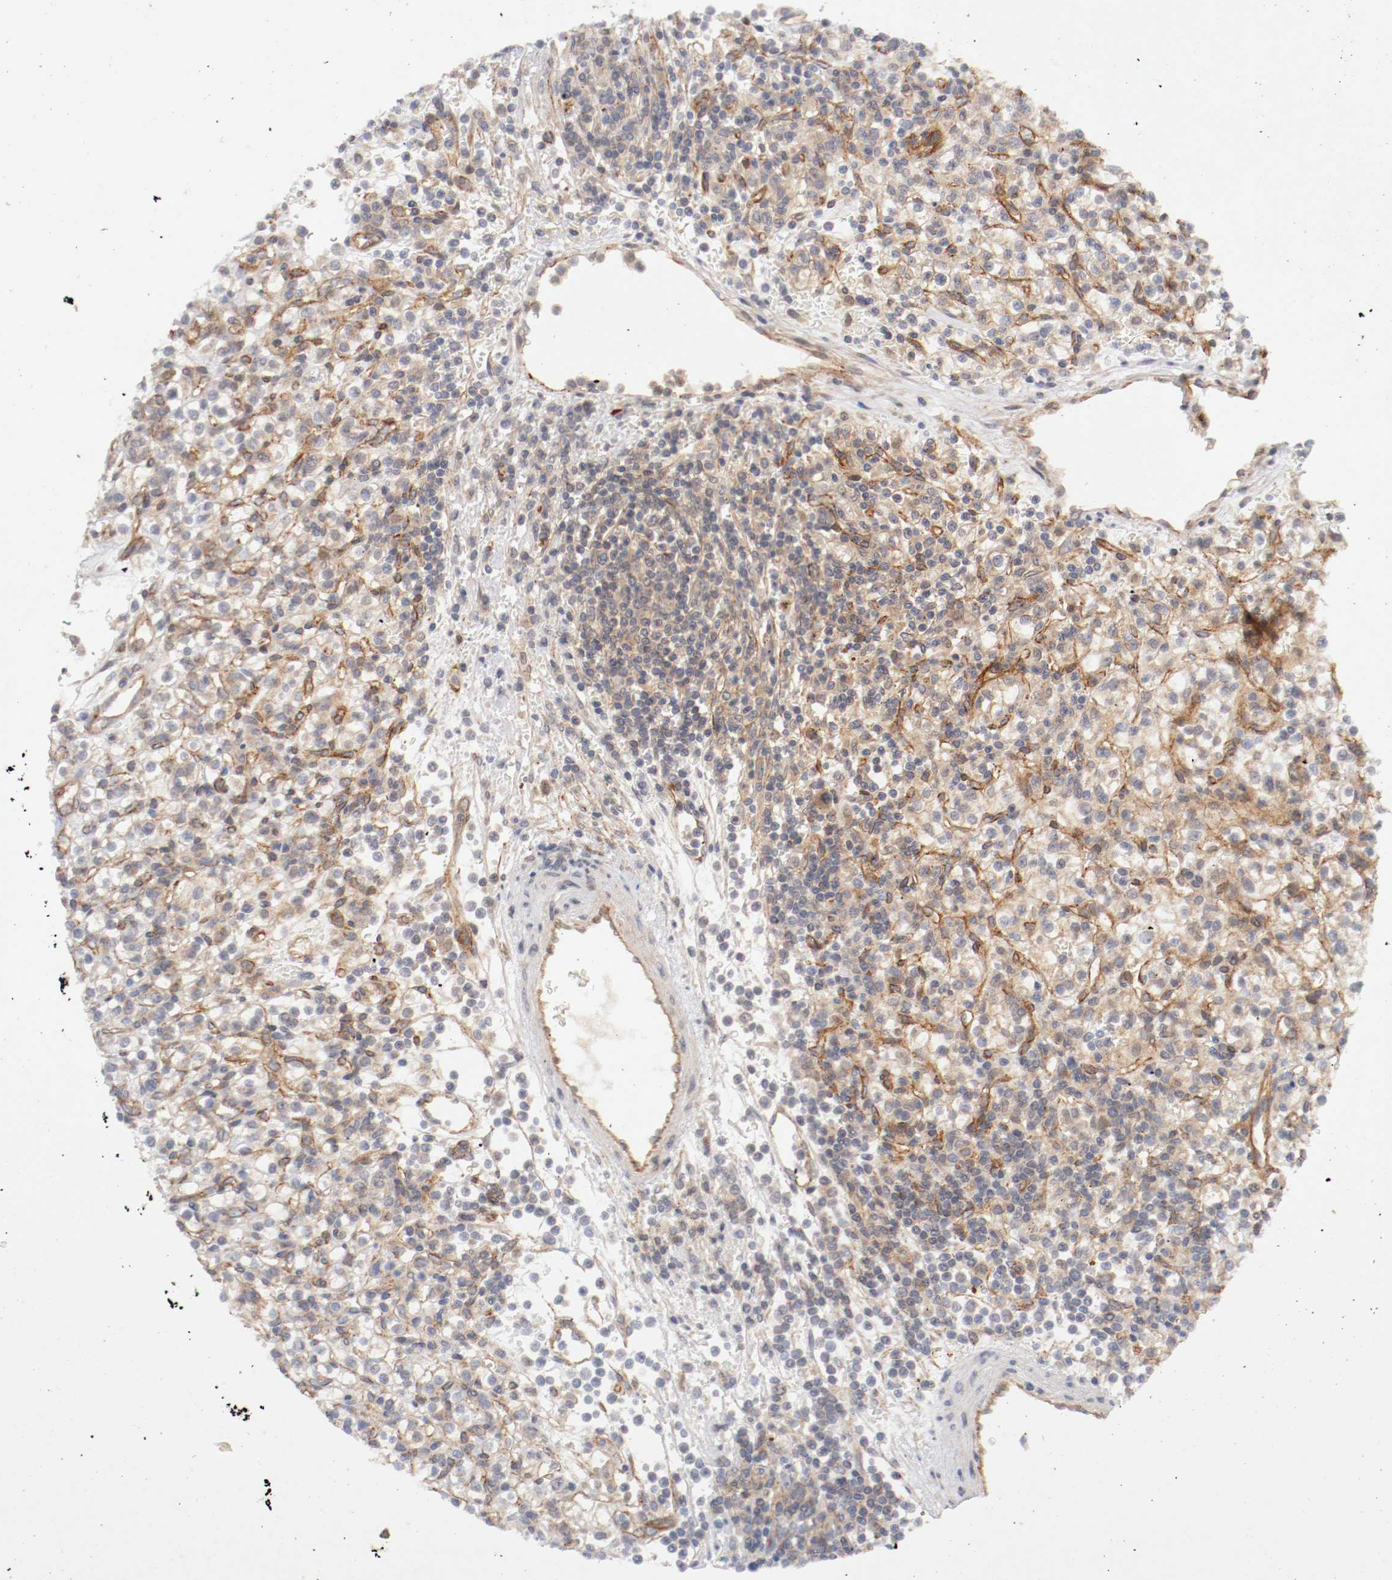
{"staining": {"intensity": "moderate", "quantity": ">75%", "location": "cytoplasmic/membranous"}, "tissue": "renal cancer", "cell_type": "Tumor cells", "image_type": "cancer", "snomed": [{"axis": "morphology", "description": "Normal tissue, NOS"}, {"axis": "morphology", "description": "Adenocarcinoma, NOS"}, {"axis": "topography", "description": "Kidney"}], "caption": "An image showing moderate cytoplasmic/membranous positivity in about >75% of tumor cells in renal cancer, as visualized by brown immunohistochemical staining.", "gene": "TYK2", "patient": {"sex": "female", "age": 55}}